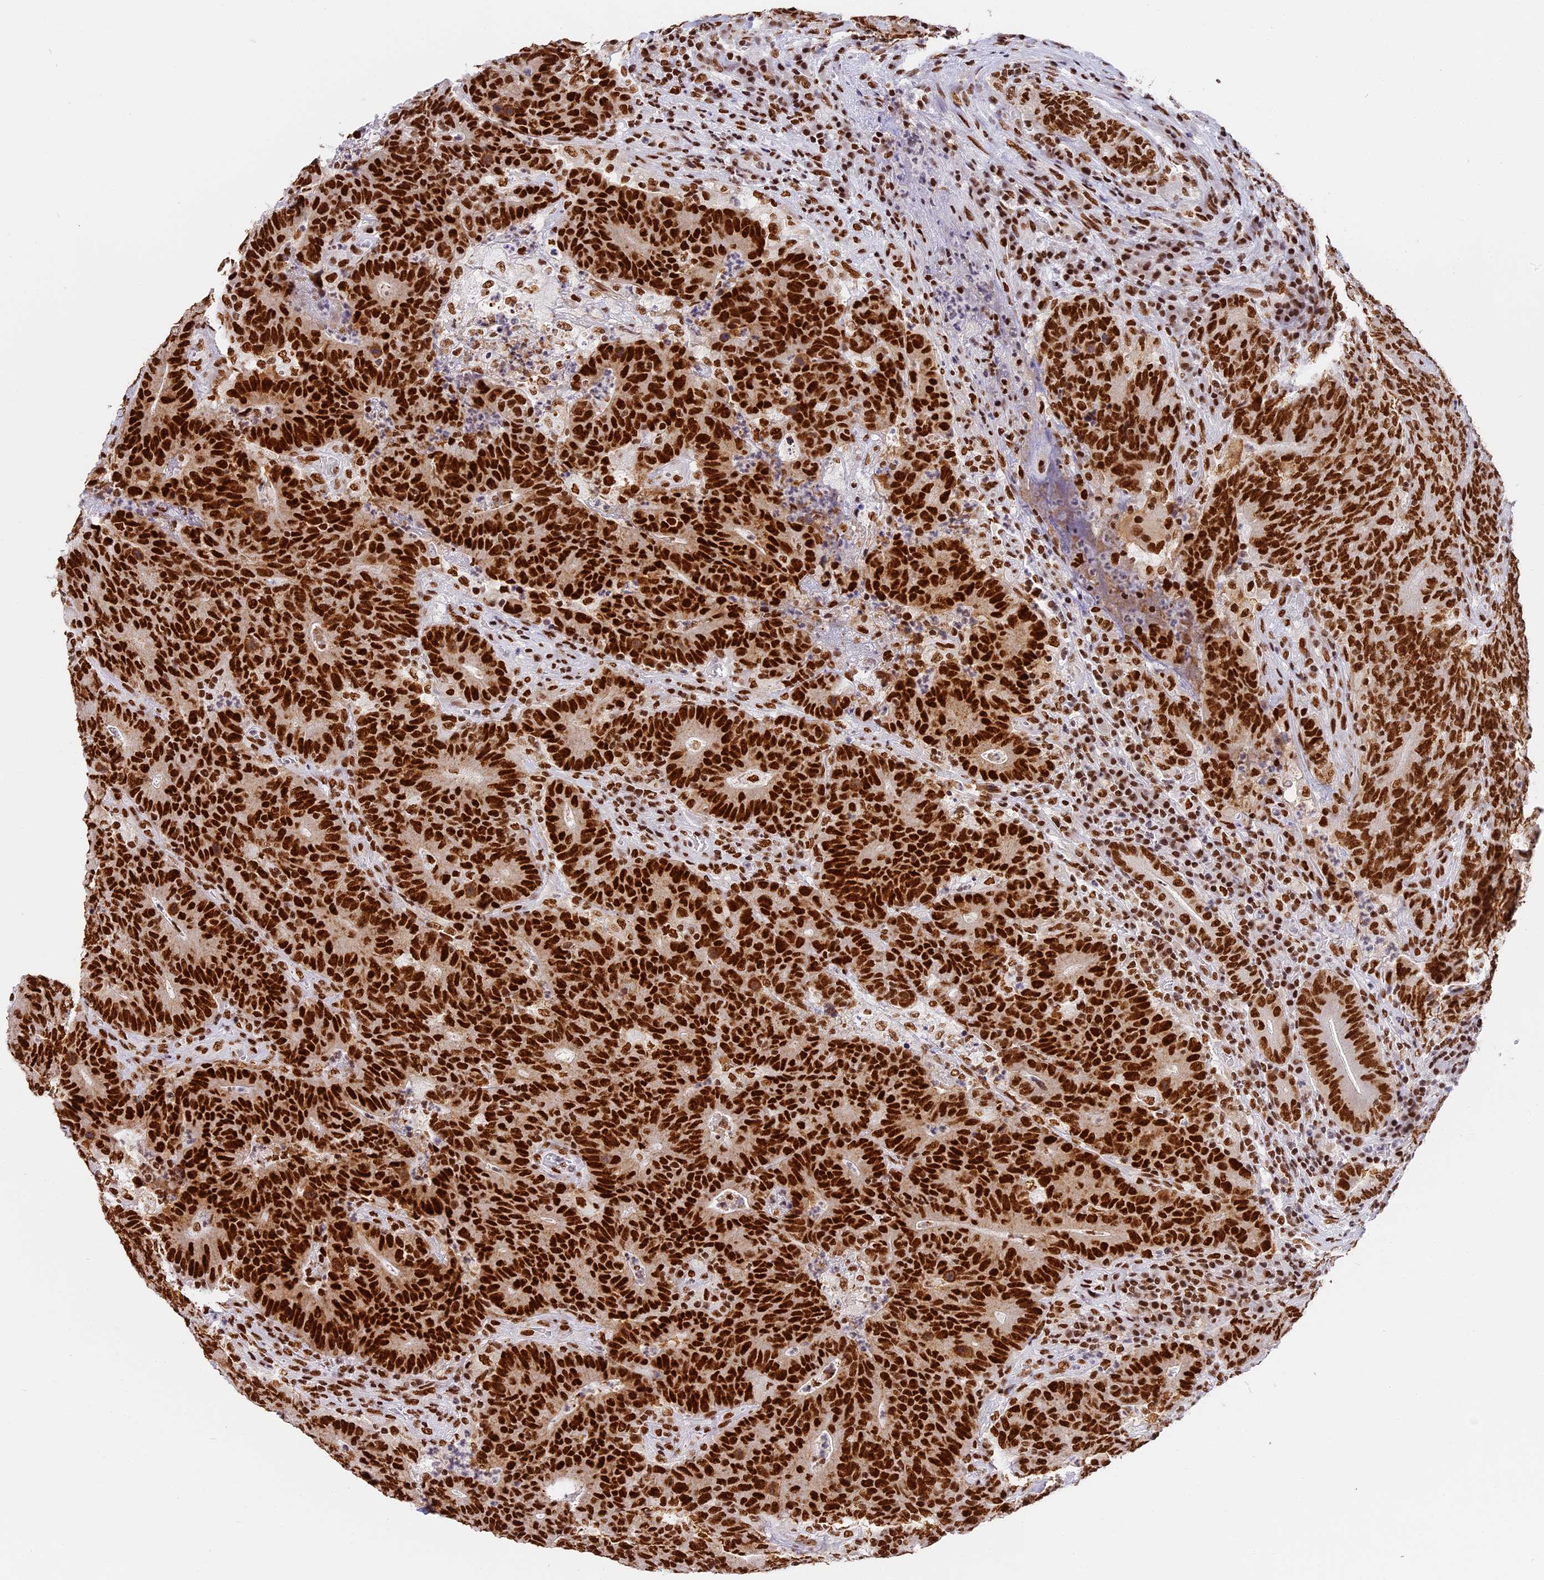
{"staining": {"intensity": "strong", "quantity": ">75%", "location": "nuclear"}, "tissue": "colorectal cancer", "cell_type": "Tumor cells", "image_type": "cancer", "snomed": [{"axis": "morphology", "description": "Normal tissue, NOS"}, {"axis": "morphology", "description": "Adenocarcinoma, NOS"}, {"axis": "topography", "description": "Colon"}], "caption": "Immunohistochemical staining of human colorectal cancer (adenocarcinoma) displays high levels of strong nuclear protein staining in approximately >75% of tumor cells.", "gene": "SBNO1", "patient": {"sex": "female", "age": 75}}